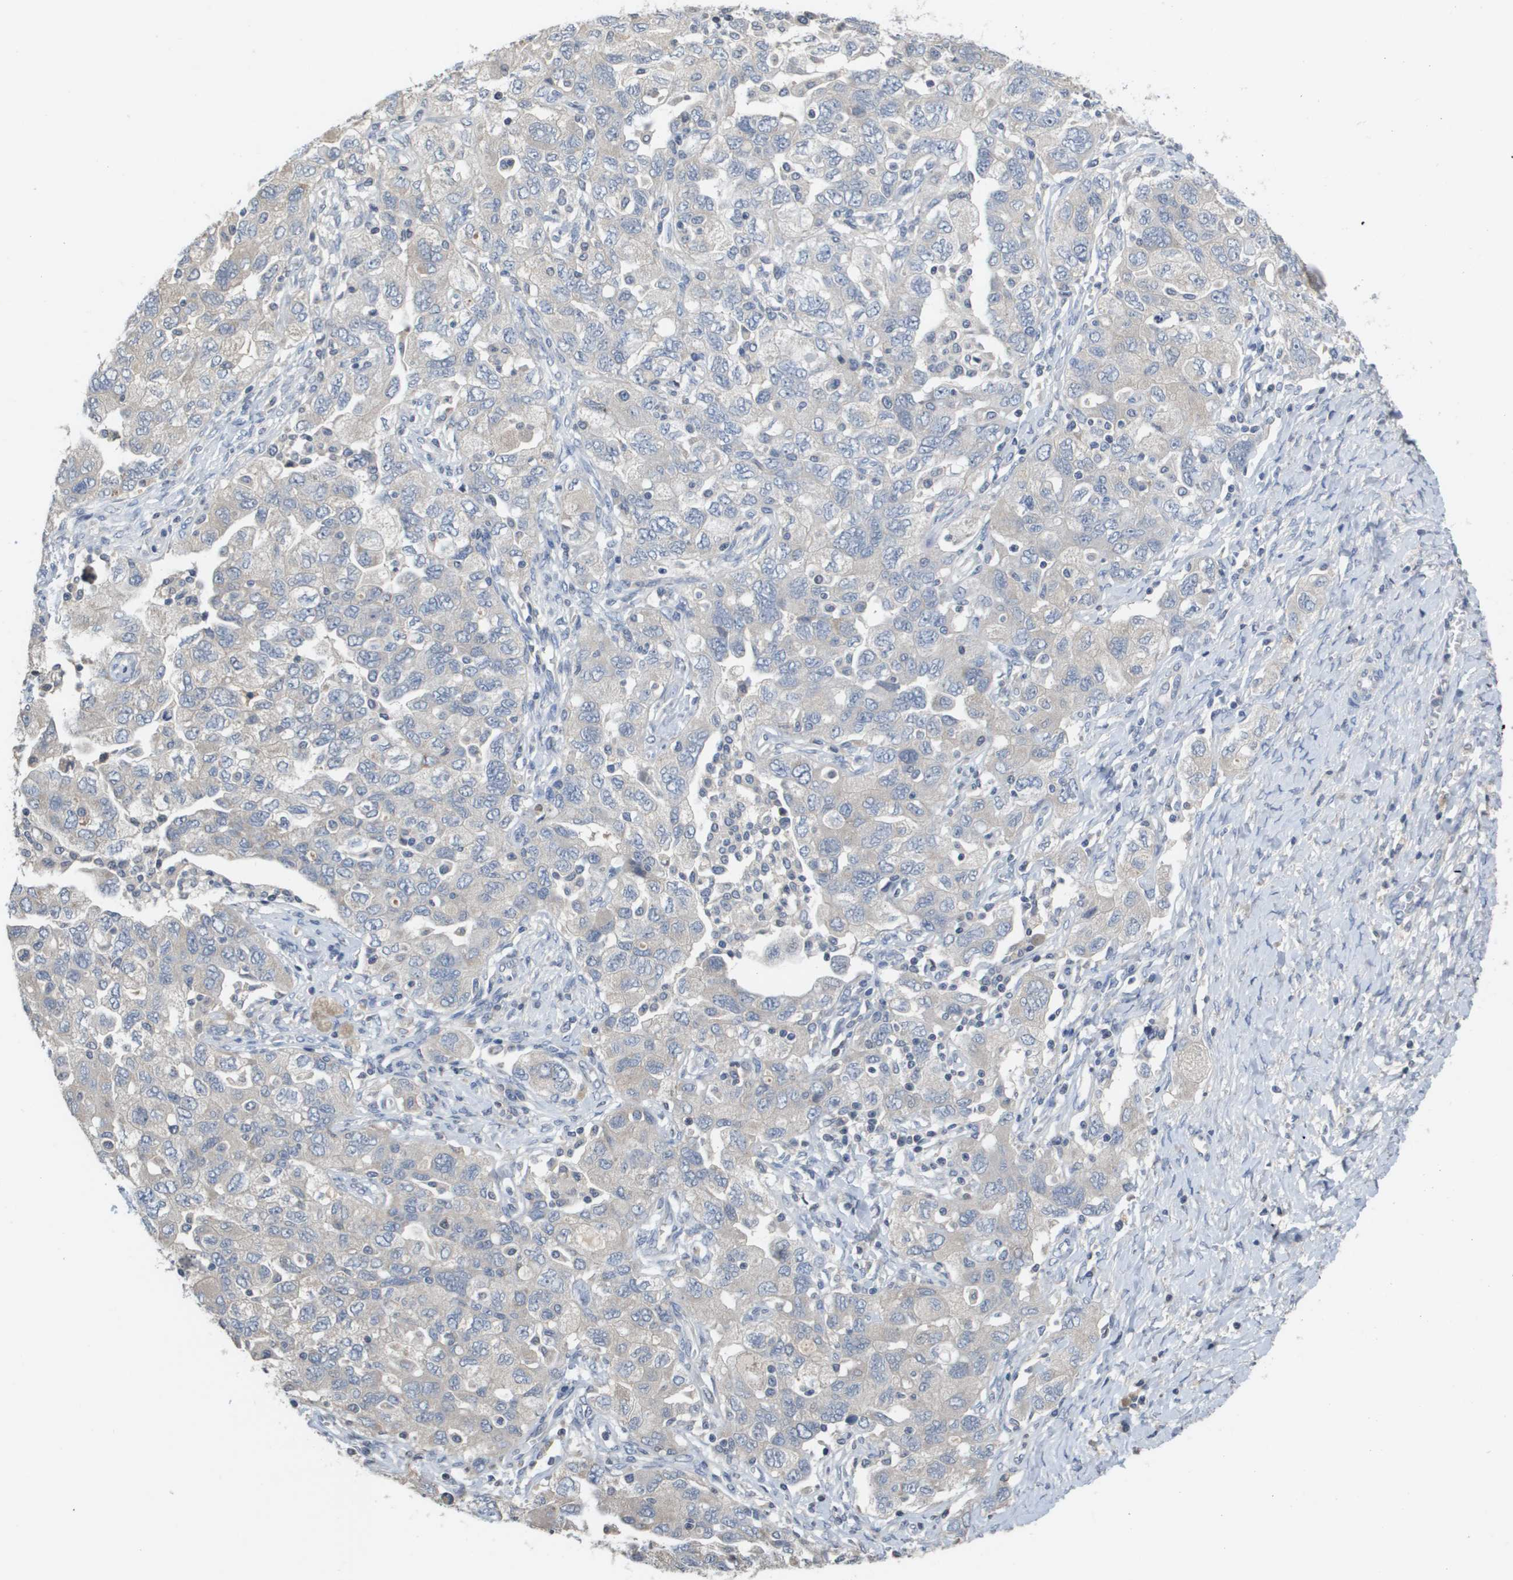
{"staining": {"intensity": "weak", "quantity": "<25%", "location": "cytoplasmic/membranous"}, "tissue": "ovarian cancer", "cell_type": "Tumor cells", "image_type": "cancer", "snomed": [{"axis": "morphology", "description": "Carcinoma, NOS"}, {"axis": "morphology", "description": "Cystadenocarcinoma, serous, NOS"}, {"axis": "topography", "description": "Ovary"}], "caption": "Micrograph shows no protein positivity in tumor cells of carcinoma (ovarian) tissue. The staining was performed using DAB (3,3'-diaminobenzidine) to visualize the protein expression in brown, while the nuclei were stained in blue with hematoxylin (Magnification: 20x).", "gene": "CAPN11", "patient": {"sex": "female", "age": 69}}